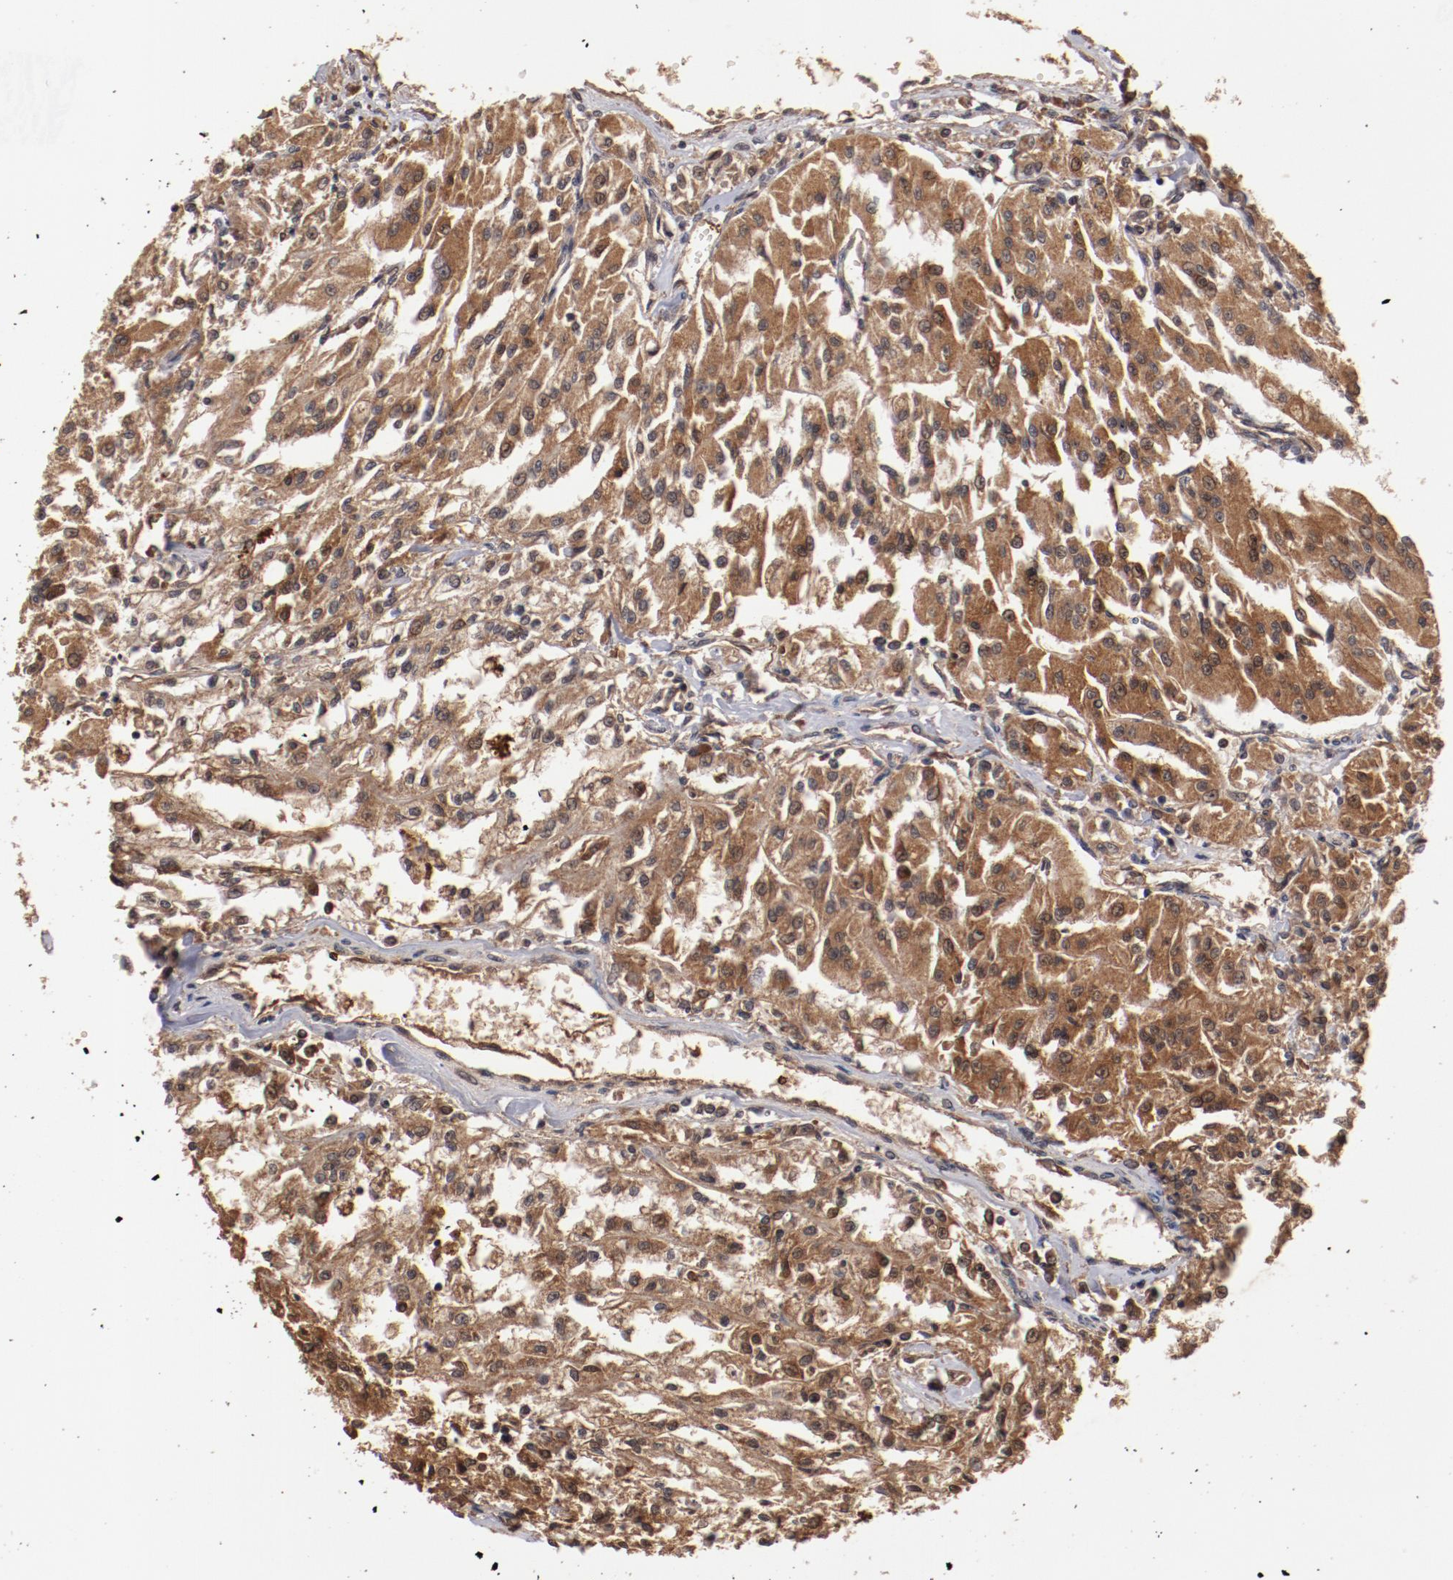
{"staining": {"intensity": "strong", "quantity": ">75%", "location": "cytoplasmic/membranous"}, "tissue": "renal cancer", "cell_type": "Tumor cells", "image_type": "cancer", "snomed": [{"axis": "morphology", "description": "Adenocarcinoma, NOS"}, {"axis": "topography", "description": "Kidney"}], "caption": "An immunohistochemistry photomicrograph of neoplastic tissue is shown. Protein staining in brown labels strong cytoplasmic/membranous positivity in renal cancer (adenocarcinoma) within tumor cells.", "gene": "TENM1", "patient": {"sex": "male", "age": 78}}